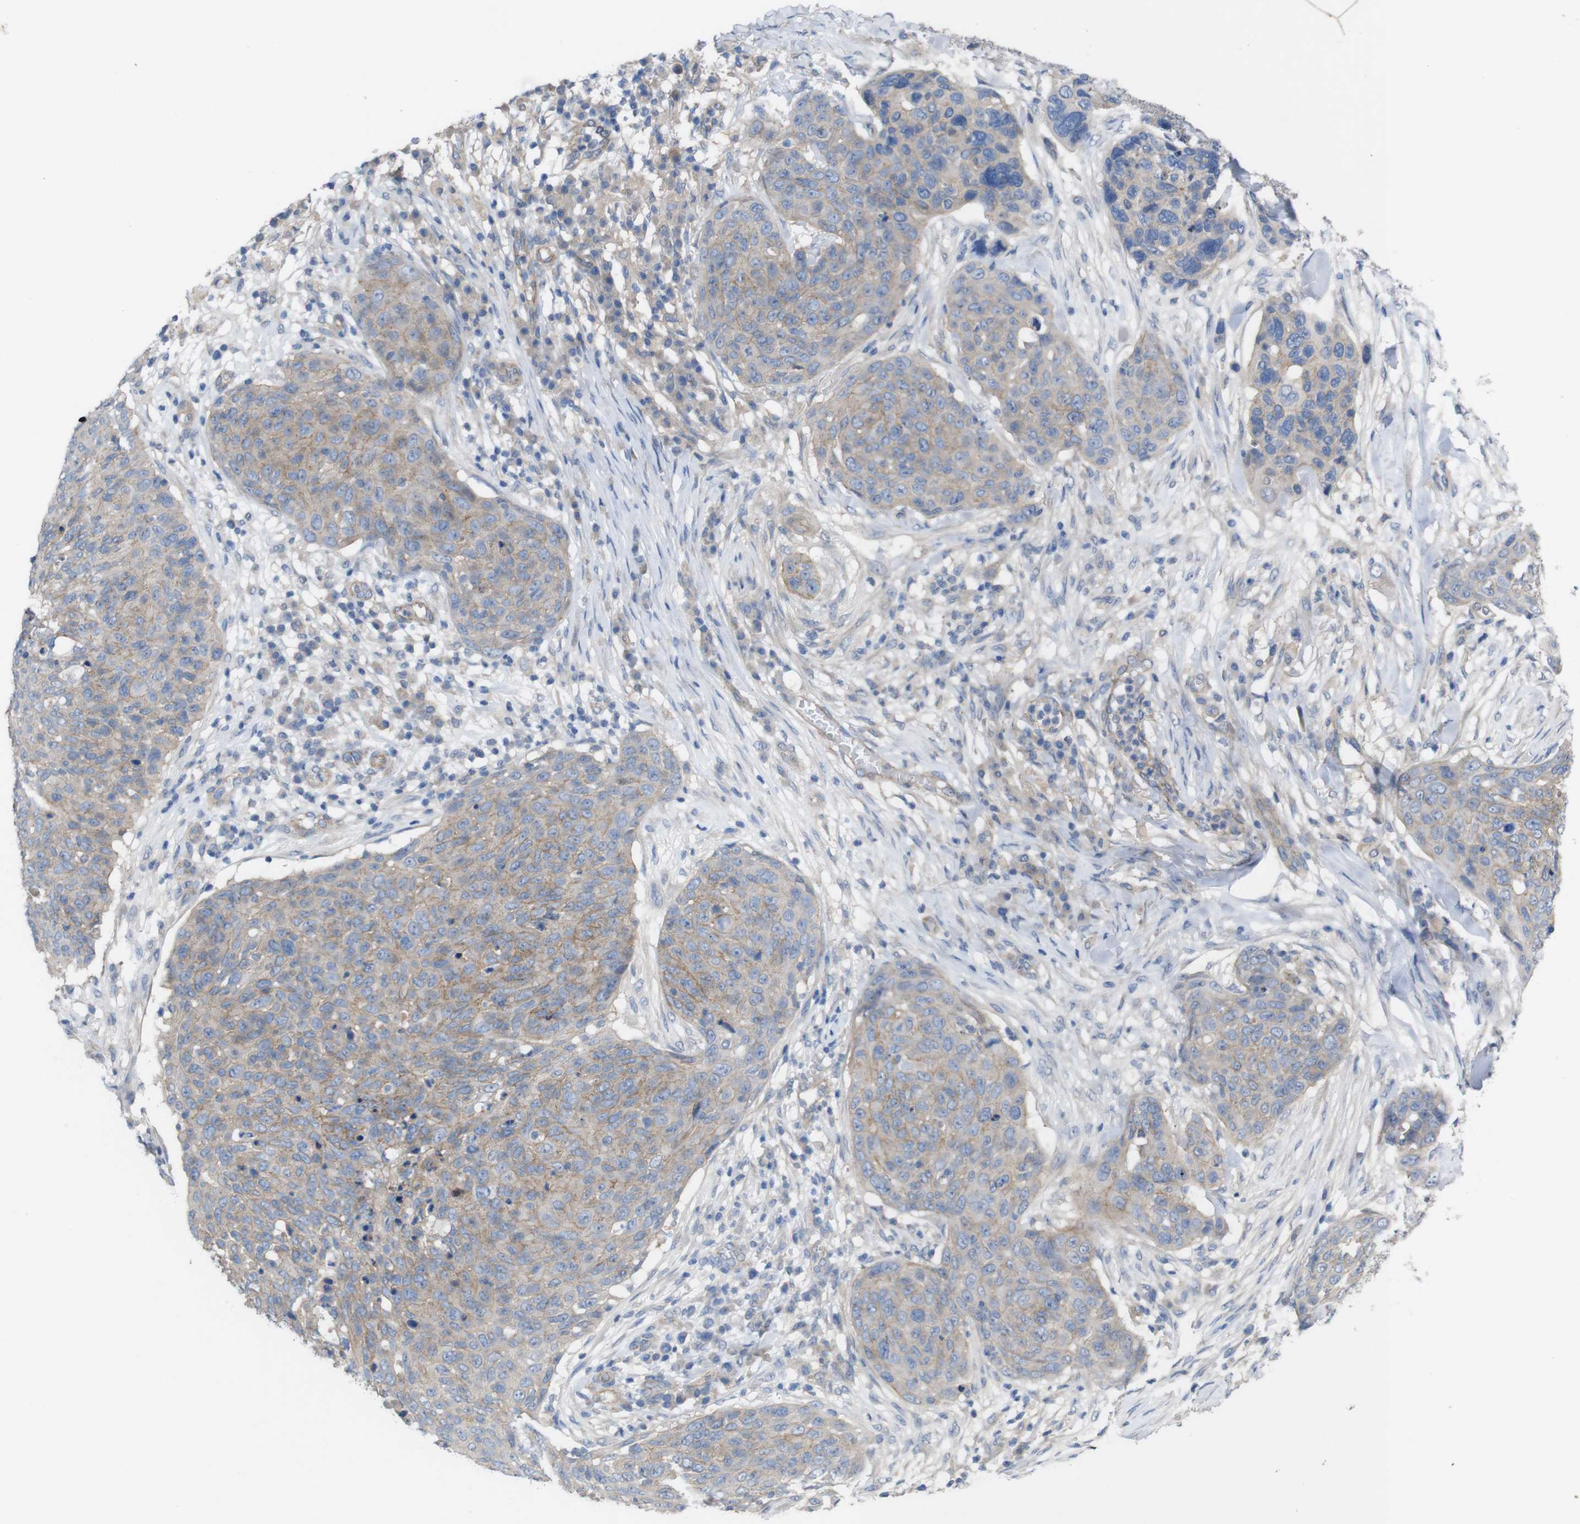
{"staining": {"intensity": "moderate", "quantity": "<25%", "location": "cytoplasmic/membranous"}, "tissue": "skin cancer", "cell_type": "Tumor cells", "image_type": "cancer", "snomed": [{"axis": "morphology", "description": "Squamous cell carcinoma in situ, NOS"}, {"axis": "morphology", "description": "Squamous cell carcinoma, NOS"}, {"axis": "topography", "description": "Skin"}], "caption": "Immunohistochemistry (DAB) staining of human skin squamous cell carcinoma in situ demonstrates moderate cytoplasmic/membranous protein expression in about <25% of tumor cells.", "gene": "KIDINS220", "patient": {"sex": "male", "age": 93}}